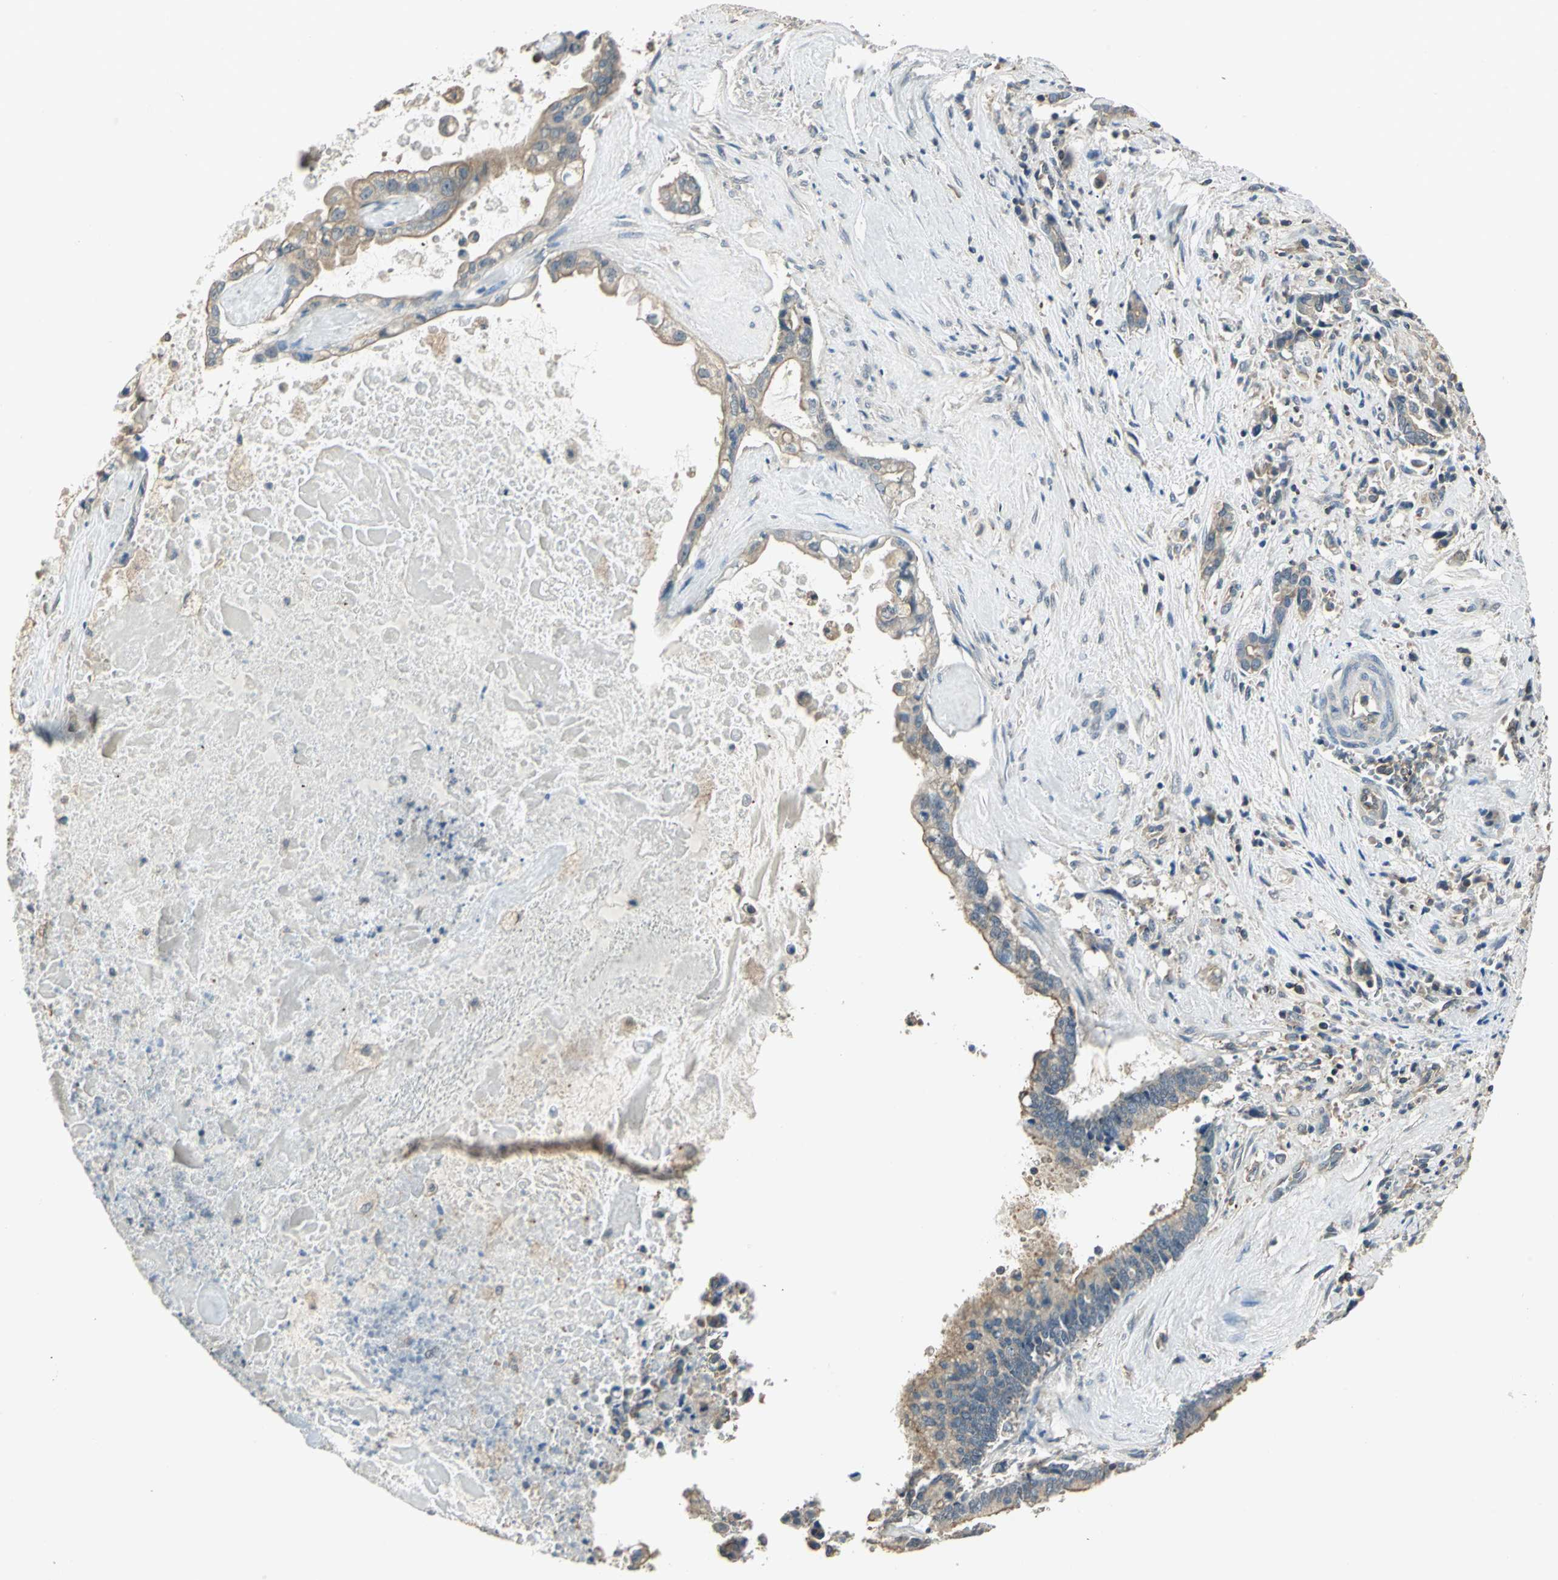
{"staining": {"intensity": "moderate", "quantity": ">75%", "location": "cytoplasmic/membranous"}, "tissue": "liver cancer", "cell_type": "Tumor cells", "image_type": "cancer", "snomed": [{"axis": "morphology", "description": "Cholangiocarcinoma"}, {"axis": "topography", "description": "Liver"}], "caption": "The micrograph reveals staining of liver cancer (cholangiocarcinoma), revealing moderate cytoplasmic/membranous protein staining (brown color) within tumor cells.", "gene": "RAPGEF1", "patient": {"sex": "male", "age": 57}}